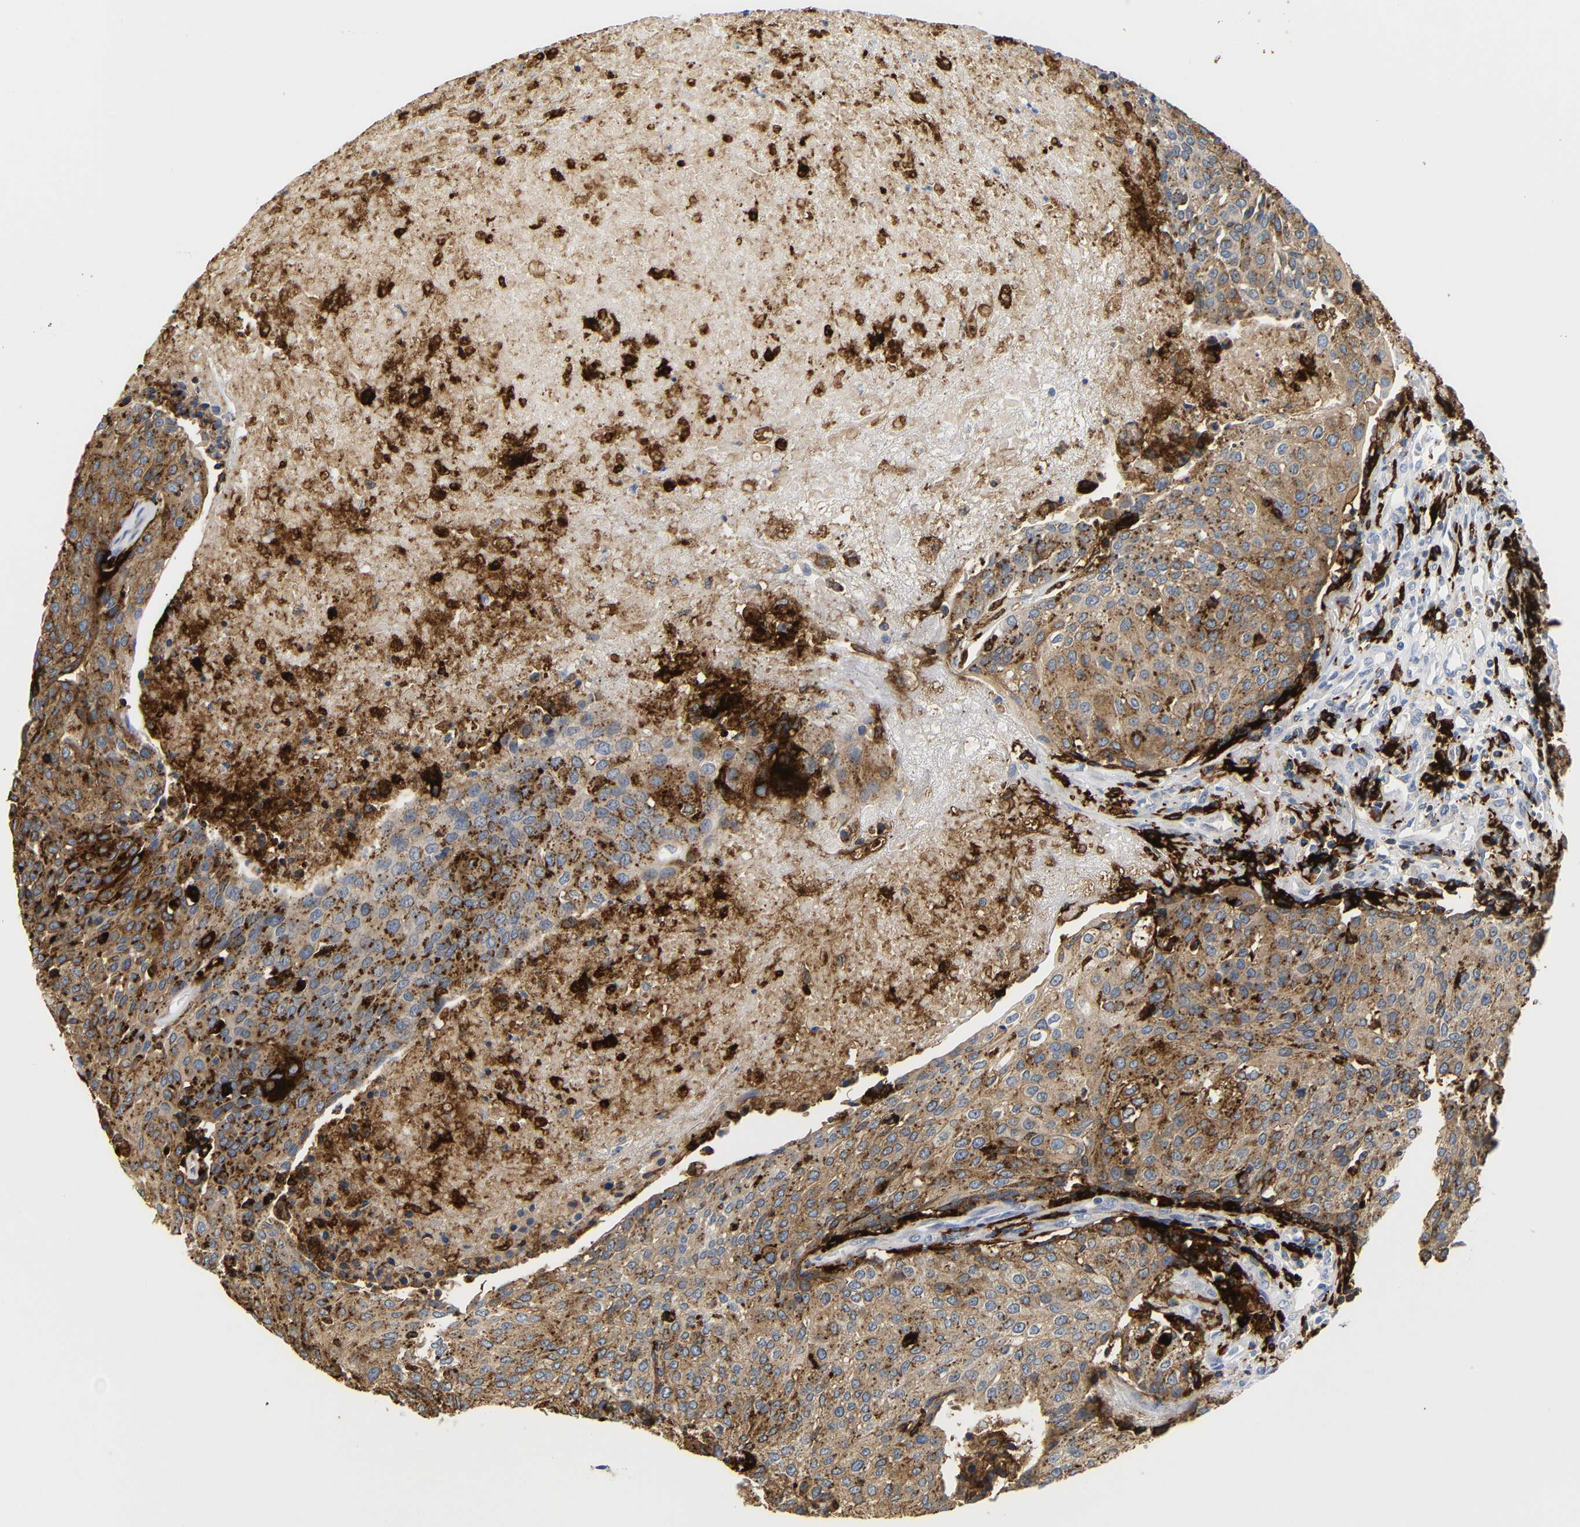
{"staining": {"intensity": "moderate", "quantity": ">75%", "location": "cytoplasmic/membranous"}, "tissue": "urothelial cancer", "cell_type": "Tumor cells", "image_type": "cancer", "snomed": [{"axis": "morphology", "description": "Urothelial carcinoma, High grade"}, {"axis": "topography", "description": "Urinary bladder"}], "caption": "High-magnification brightfield microscopy of urothelial cancer stained with DAB (brown) and counterstained with hematoxylin (blue). tumor cells exhibit moderate cytoplasmic/membranous positivity is appreciated in approximately>75% of cells.", "gene": "HLA-DQB1", "patient": {"sex": "female", "age": 85}}